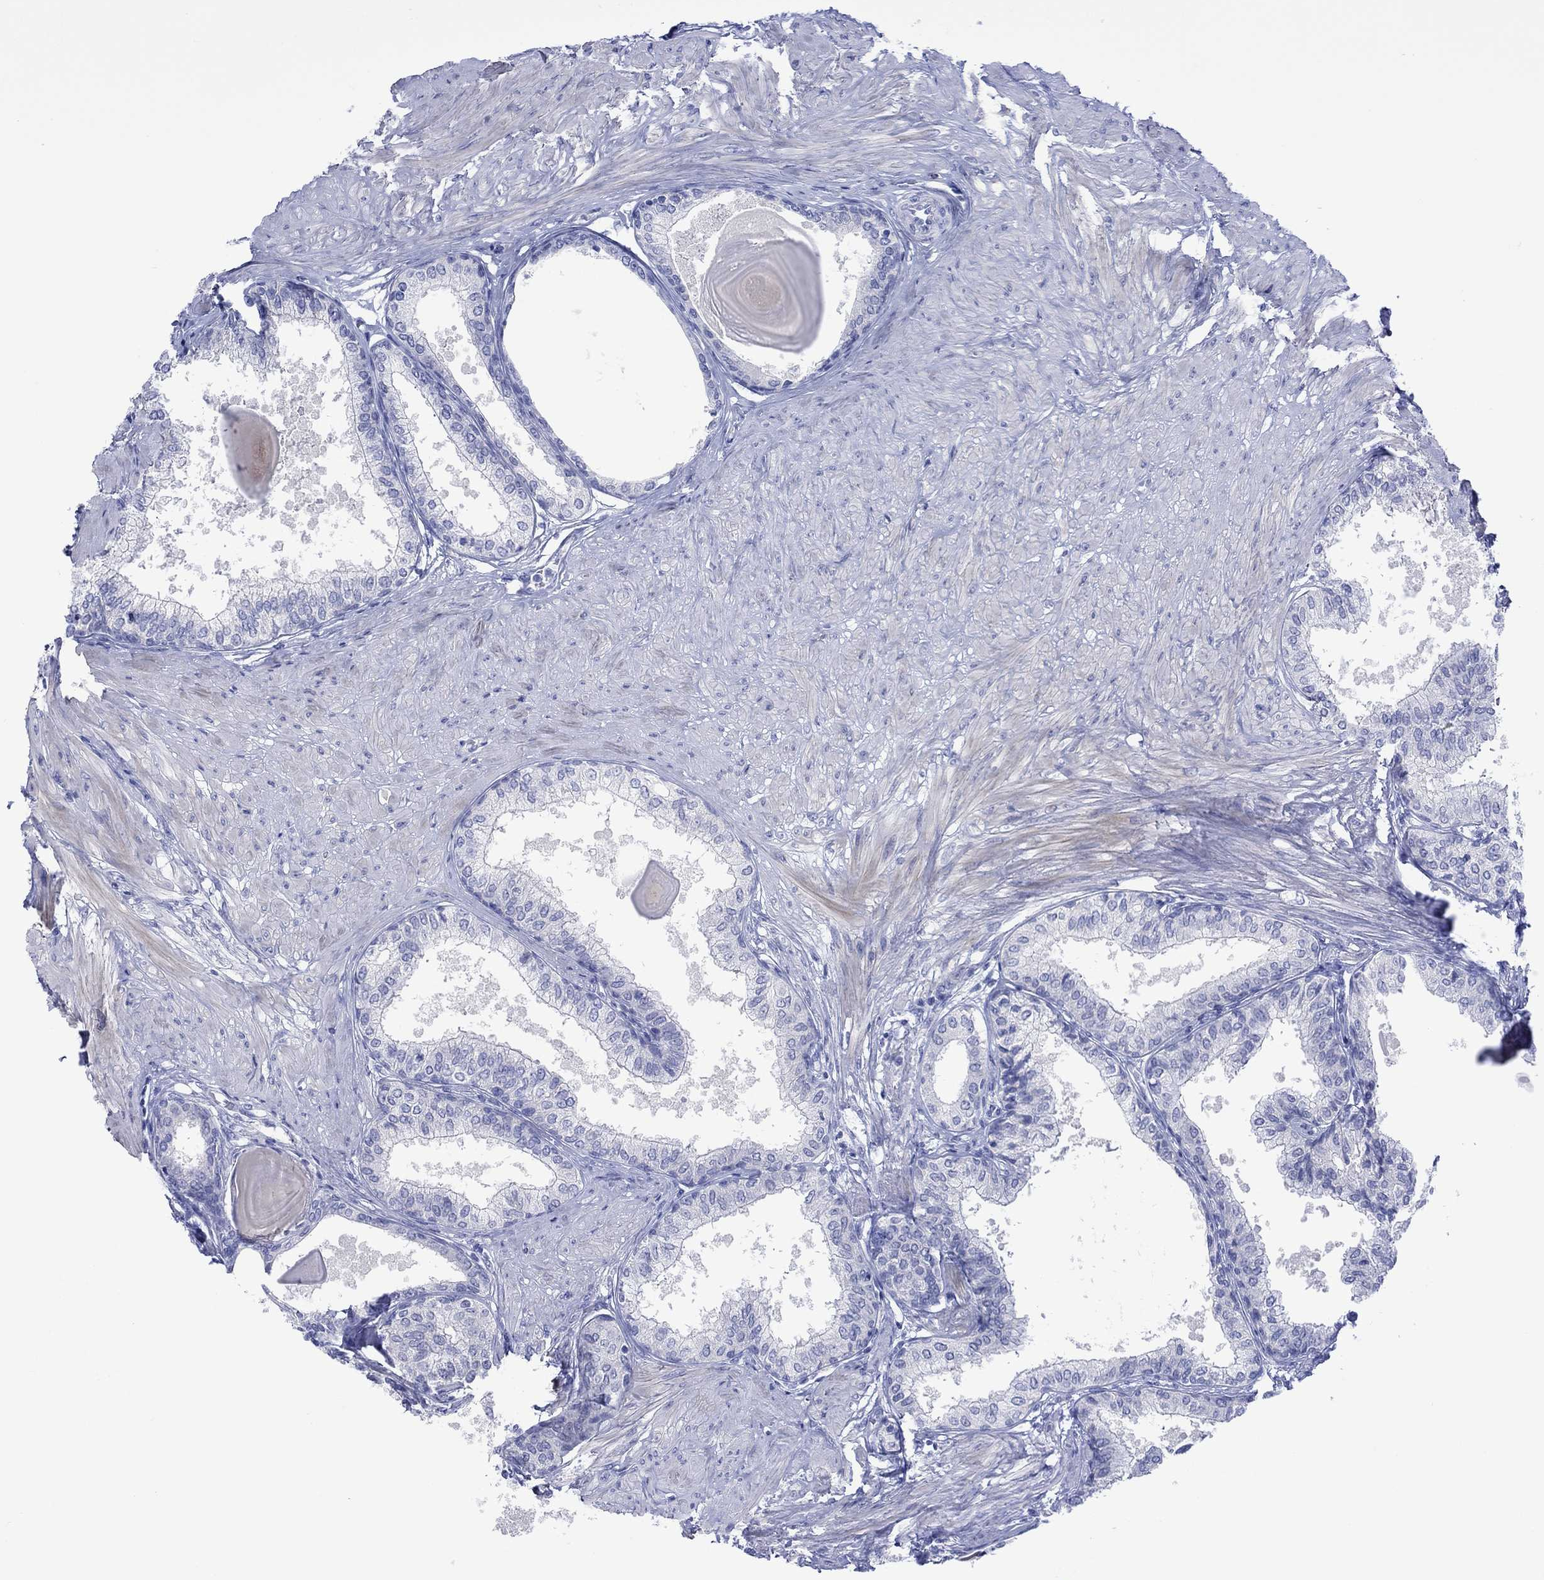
{"staining": {"intensity": "negative", "quantity": "none", "location": "none"}, "tissue": "prostate", "cell_type": "Glandular cells", "image_type": "normal", "snomed": [{"axis": "morphology", "description": "Normal tissue, NOS"}, {"axis": "topography", "description": "Prostate"}], "caption": "This is a micrograph of immunohistochemistry (IHC) staining of unremarkable prostate, which shows no expression in glandular cells.", "gene": "MLANA", "patient": {"sex": "male", "age": 63}}